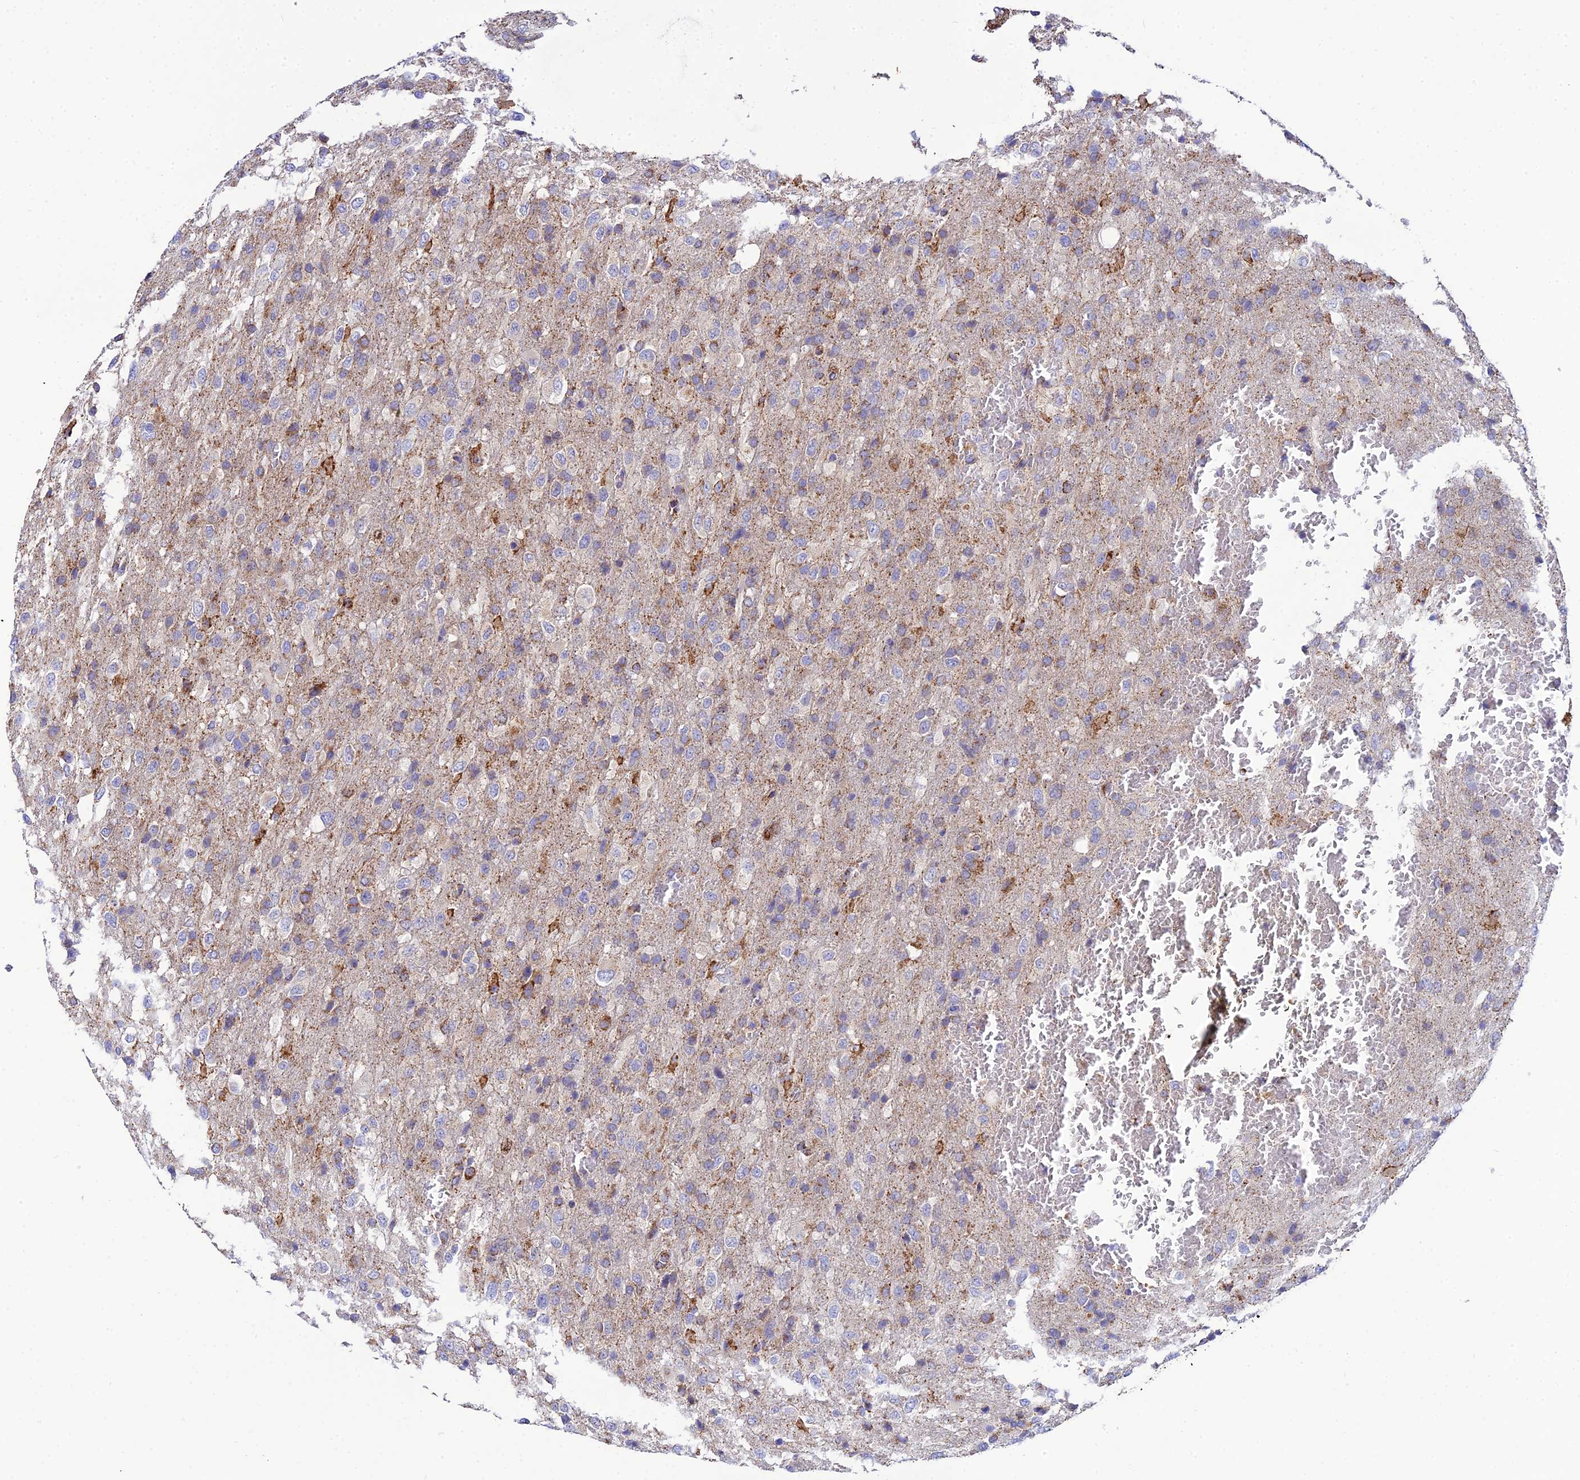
{"staining": {"intensity": "negative", "quantity": "none", "location": "none"}, "tissue": "glioma", "cell_type": "Tumor cells", "image_type": "cancer", "snomed": [{"axis": "morphology", "description": "Glioma, malignant, High grade"}, {"axis": "topography", "description": "Brain"}], "caption": "Immunohistochemistry image of human glioma stained for a protein (brown), which shows no positivity in tumor cells. (Brightfield microscopy of DAB (3,3'-diaminobenzidine) IHC at high magnification).", "gene": "NIPSNAP3A", "patient": {"sex": "female", "age": 74}}